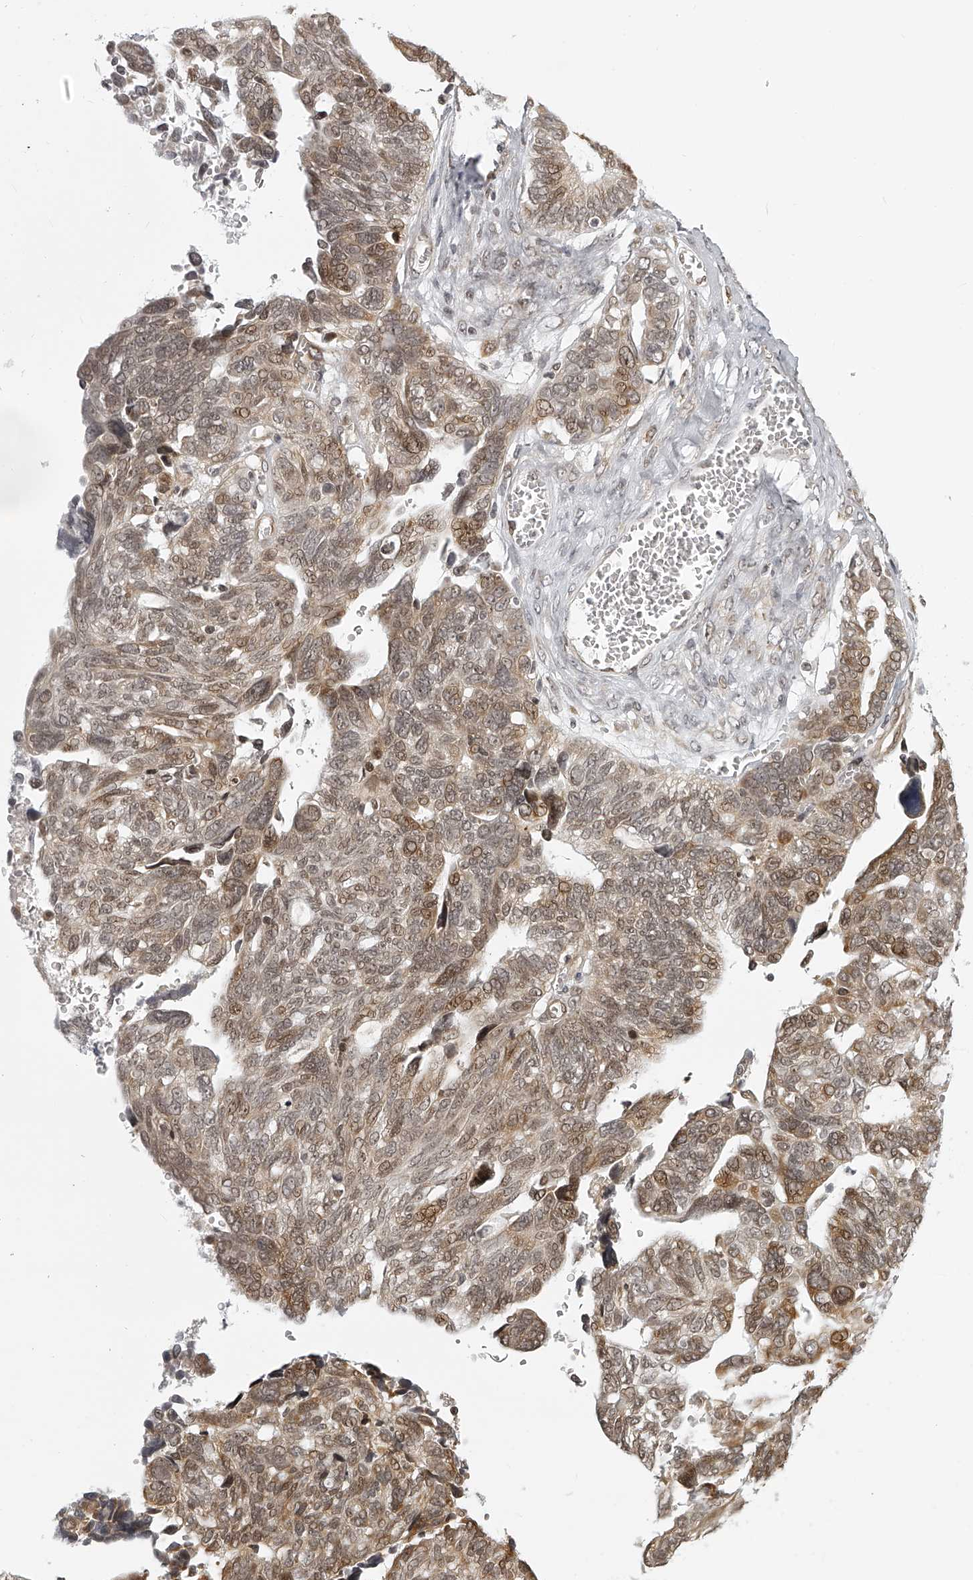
{"staining": {"intensity": "moderate", "quantity": "25%-75%", "location": "cytoplasmic/membranous,nuclear"}, "tissue": "ovarian cancer", "cell_type": "Tumor cells", "image_type": "cancer", "snomed": [{"axis": "morphology", "description": "Cystadenocarcinoma, serous, NOS"}, {"axis": "topography", "description": "Ovary"}], "caption": "Protein expression analysis of ovarian cancer (serous cystadenocarcinoma) exhibits moderate cytoplasmic/membranous and nuclear expression in approximately 25%-75% of tumor cells.", "gene": "ODF2L", "patient": {"sex": "female", "age": 79}}